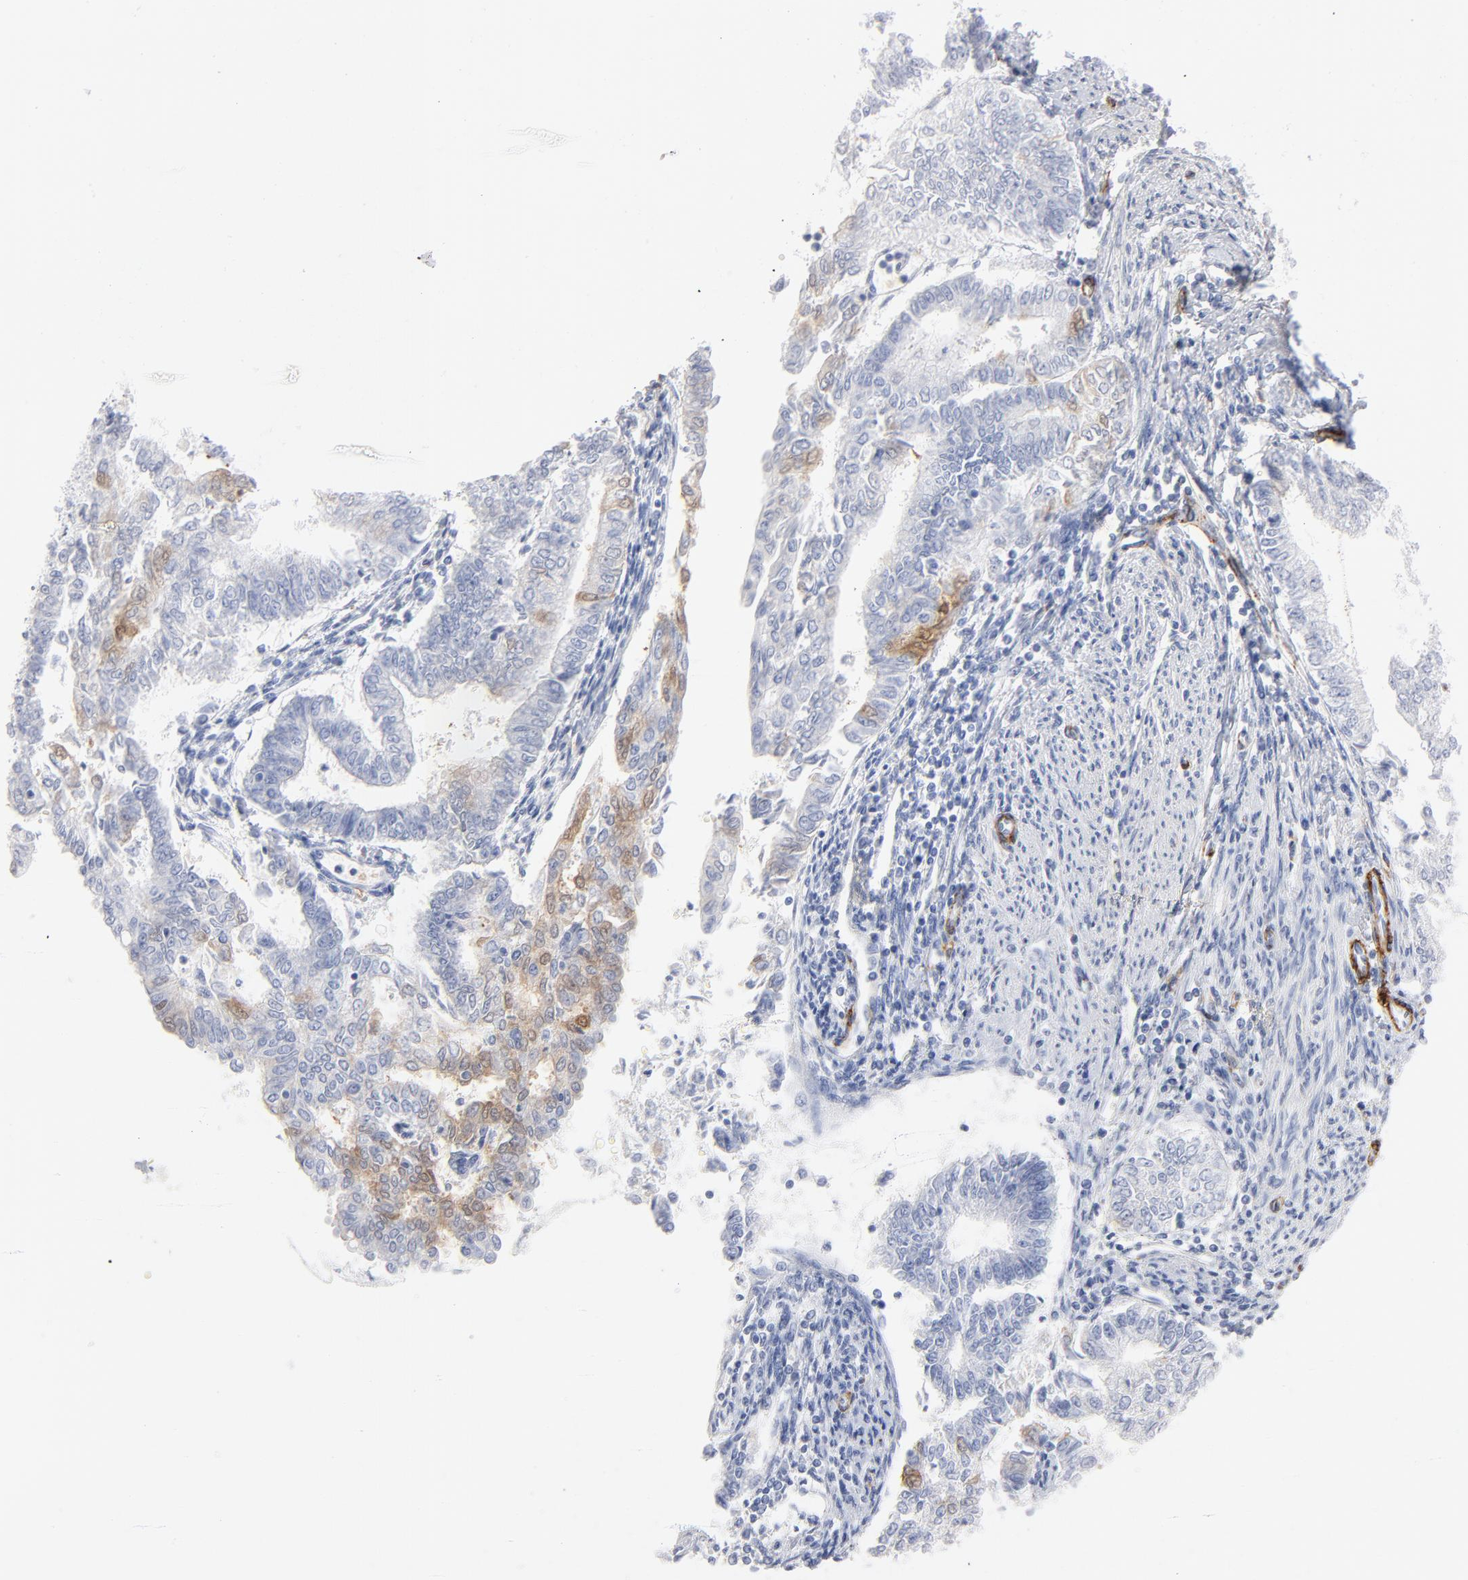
{"staining": {"intensity": "moderate", "quantity": "<25%", "location": "cytoplasmic/membranous"}, "tissue": "endometrial cancer", "cell_type": "Tumor cells", "image_type": "cancer", "snomed": [{"axis": "morphology", "description": "Adenocarcinoma, NOS"}, {"axis": "topography", "description": "Endometrium"}], "caption": "Tumor cells exhibit moderate cytoplasmic/membranous staining in about <25% of cells in endometrial cancer.", "gene": "AGTR1", "patient": {"sex": "female", "age": 66}}